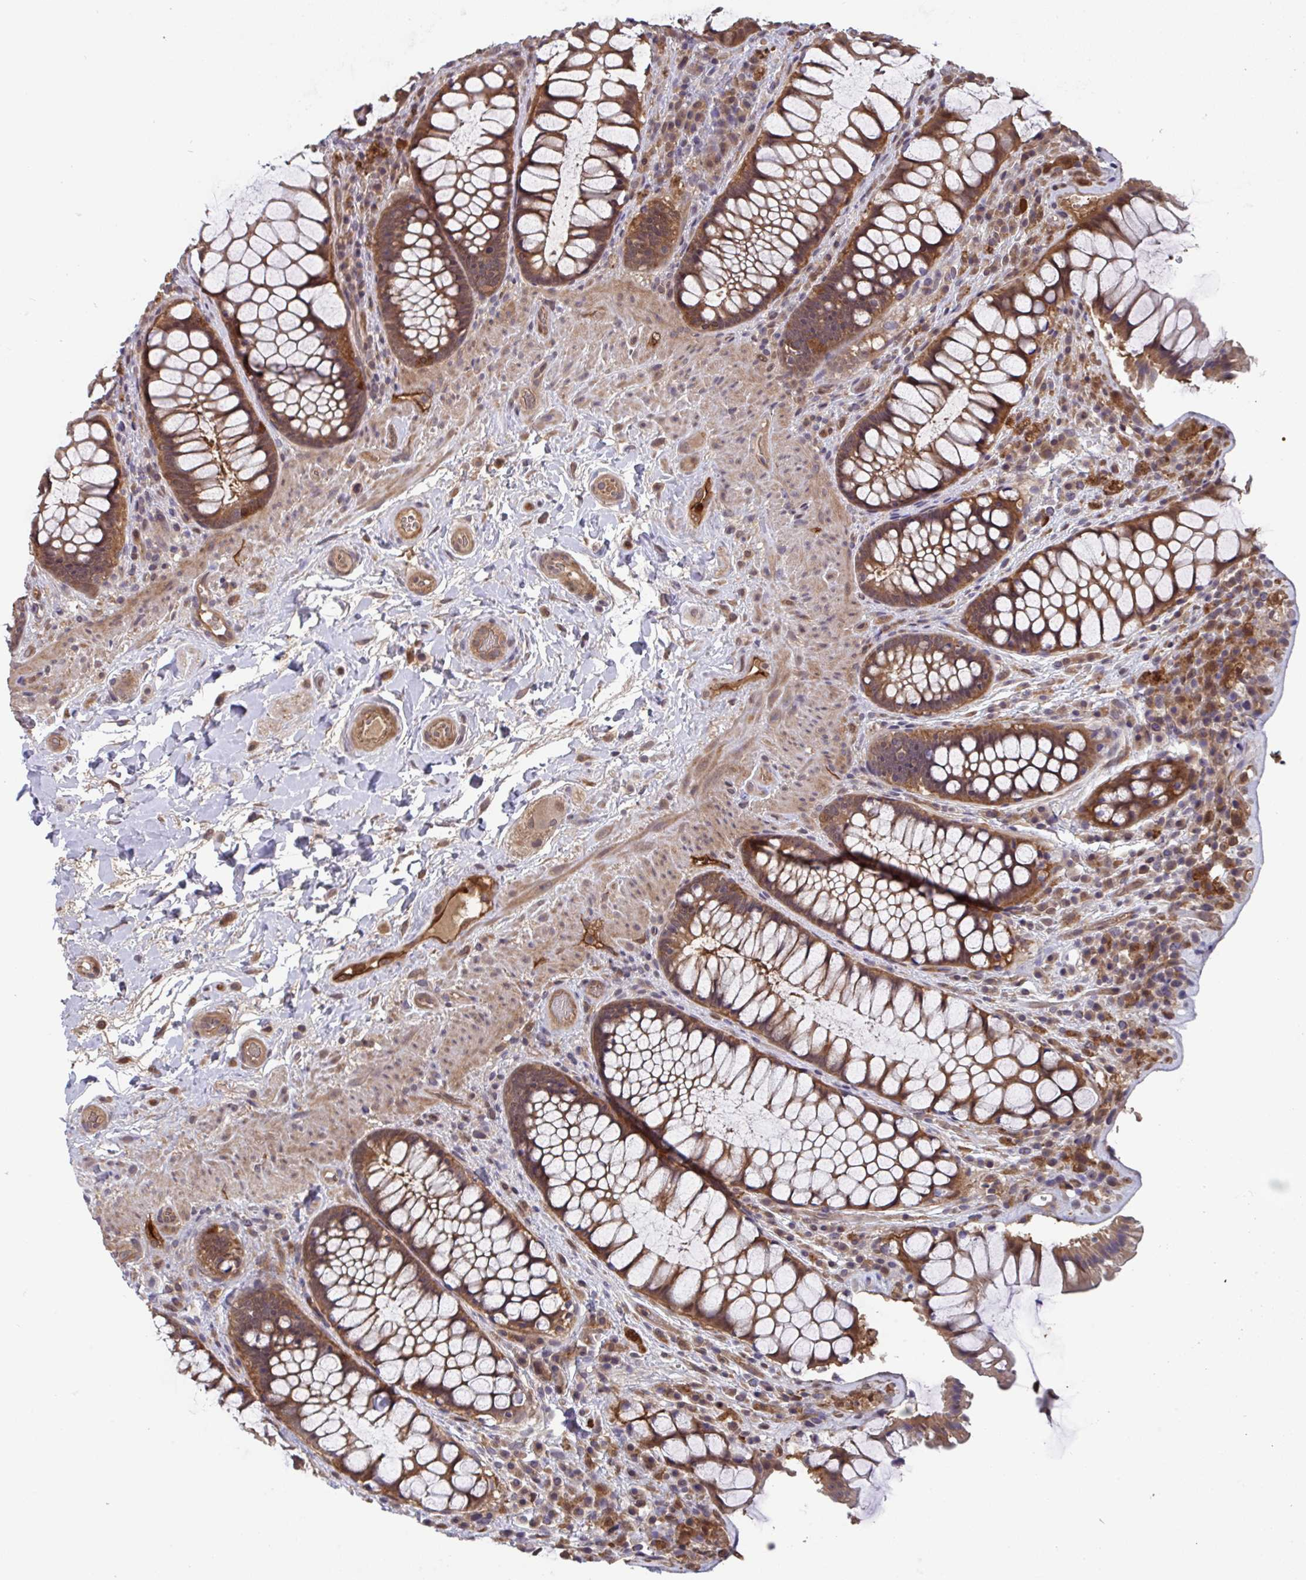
{"staining": {"intensity": "strong", "quantity": ">75%", "location": "cytoplasmic/membranous,nuclear"}, "tissue": "rectum", "cell_type": "Glandular cells", "image_type": "normal", "snomed": [{"axis": "morphology", "description": "Normal tissue, NOS"}, {"axis": "topography", "description": "Rectum"}], "caption": "A histopathology image of human rectum stained for a protein demonstrates strong cytoplasmic/membranous,nuclear brown staining in glandular cells. Ihc stains the protein of interest in brown and the nuclei are stained blue.", "gene": "TIGAR", "patient": {"sex": "female", "age": 58}}